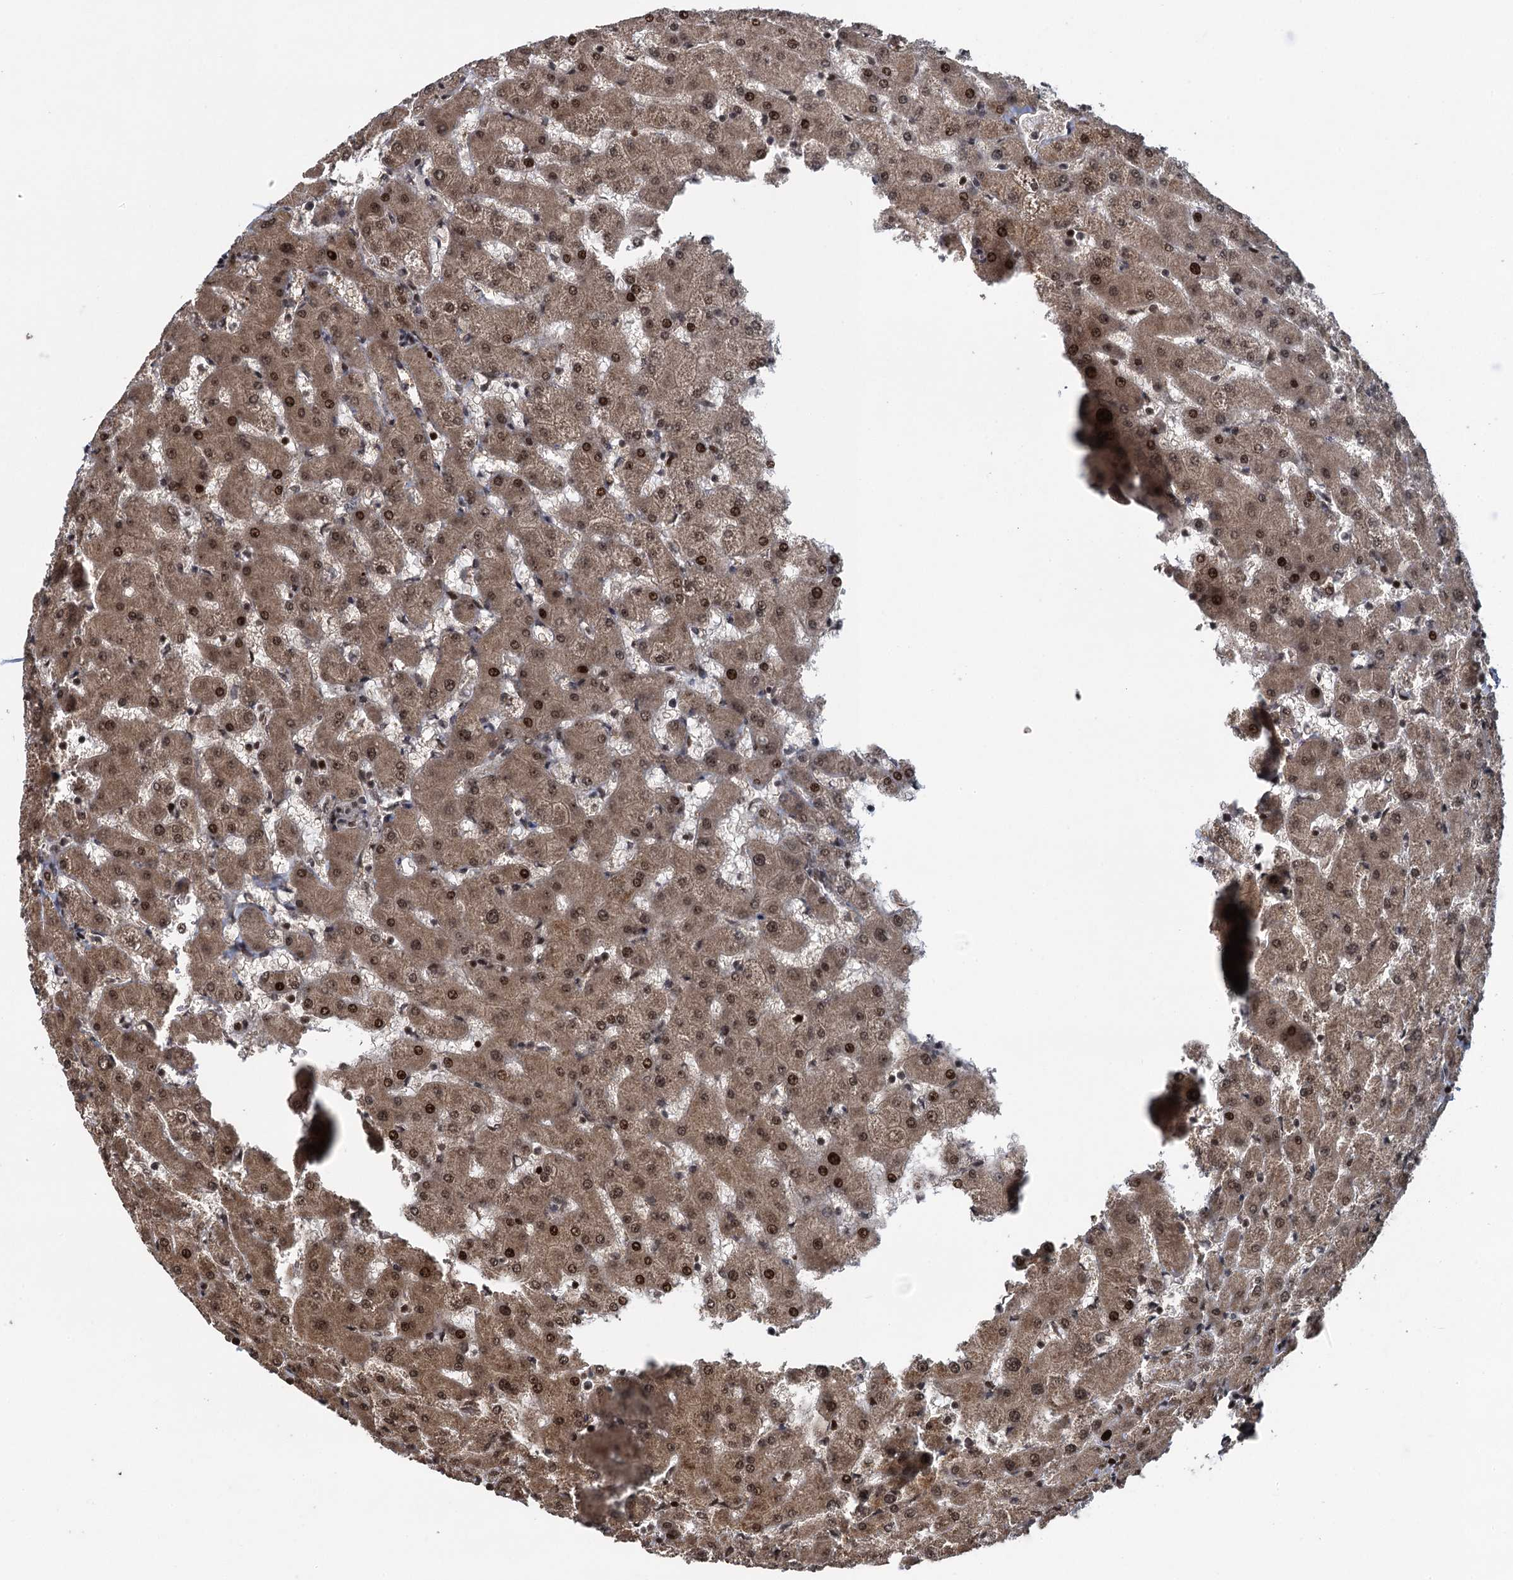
{"staining": {"intensity": "weak", "quantity": ">75%", "location": "nuclear"}, "tissue": "liver", "cell_type": "Cholangiocytes", "image_type": "normal", "snomed": [{"axis": "morphology", "description": "Normal tissue, NOS"}, {"axis": "topography", "description": "Liver"}], "caption": "Weak nuclear positivity for a protein is identified in approximately >75% of cholangiocytes of normal liver using immunohistochemistry (IHC).", "gene": "ZNF169", "patient": {"sex": "female", "age": 63}}